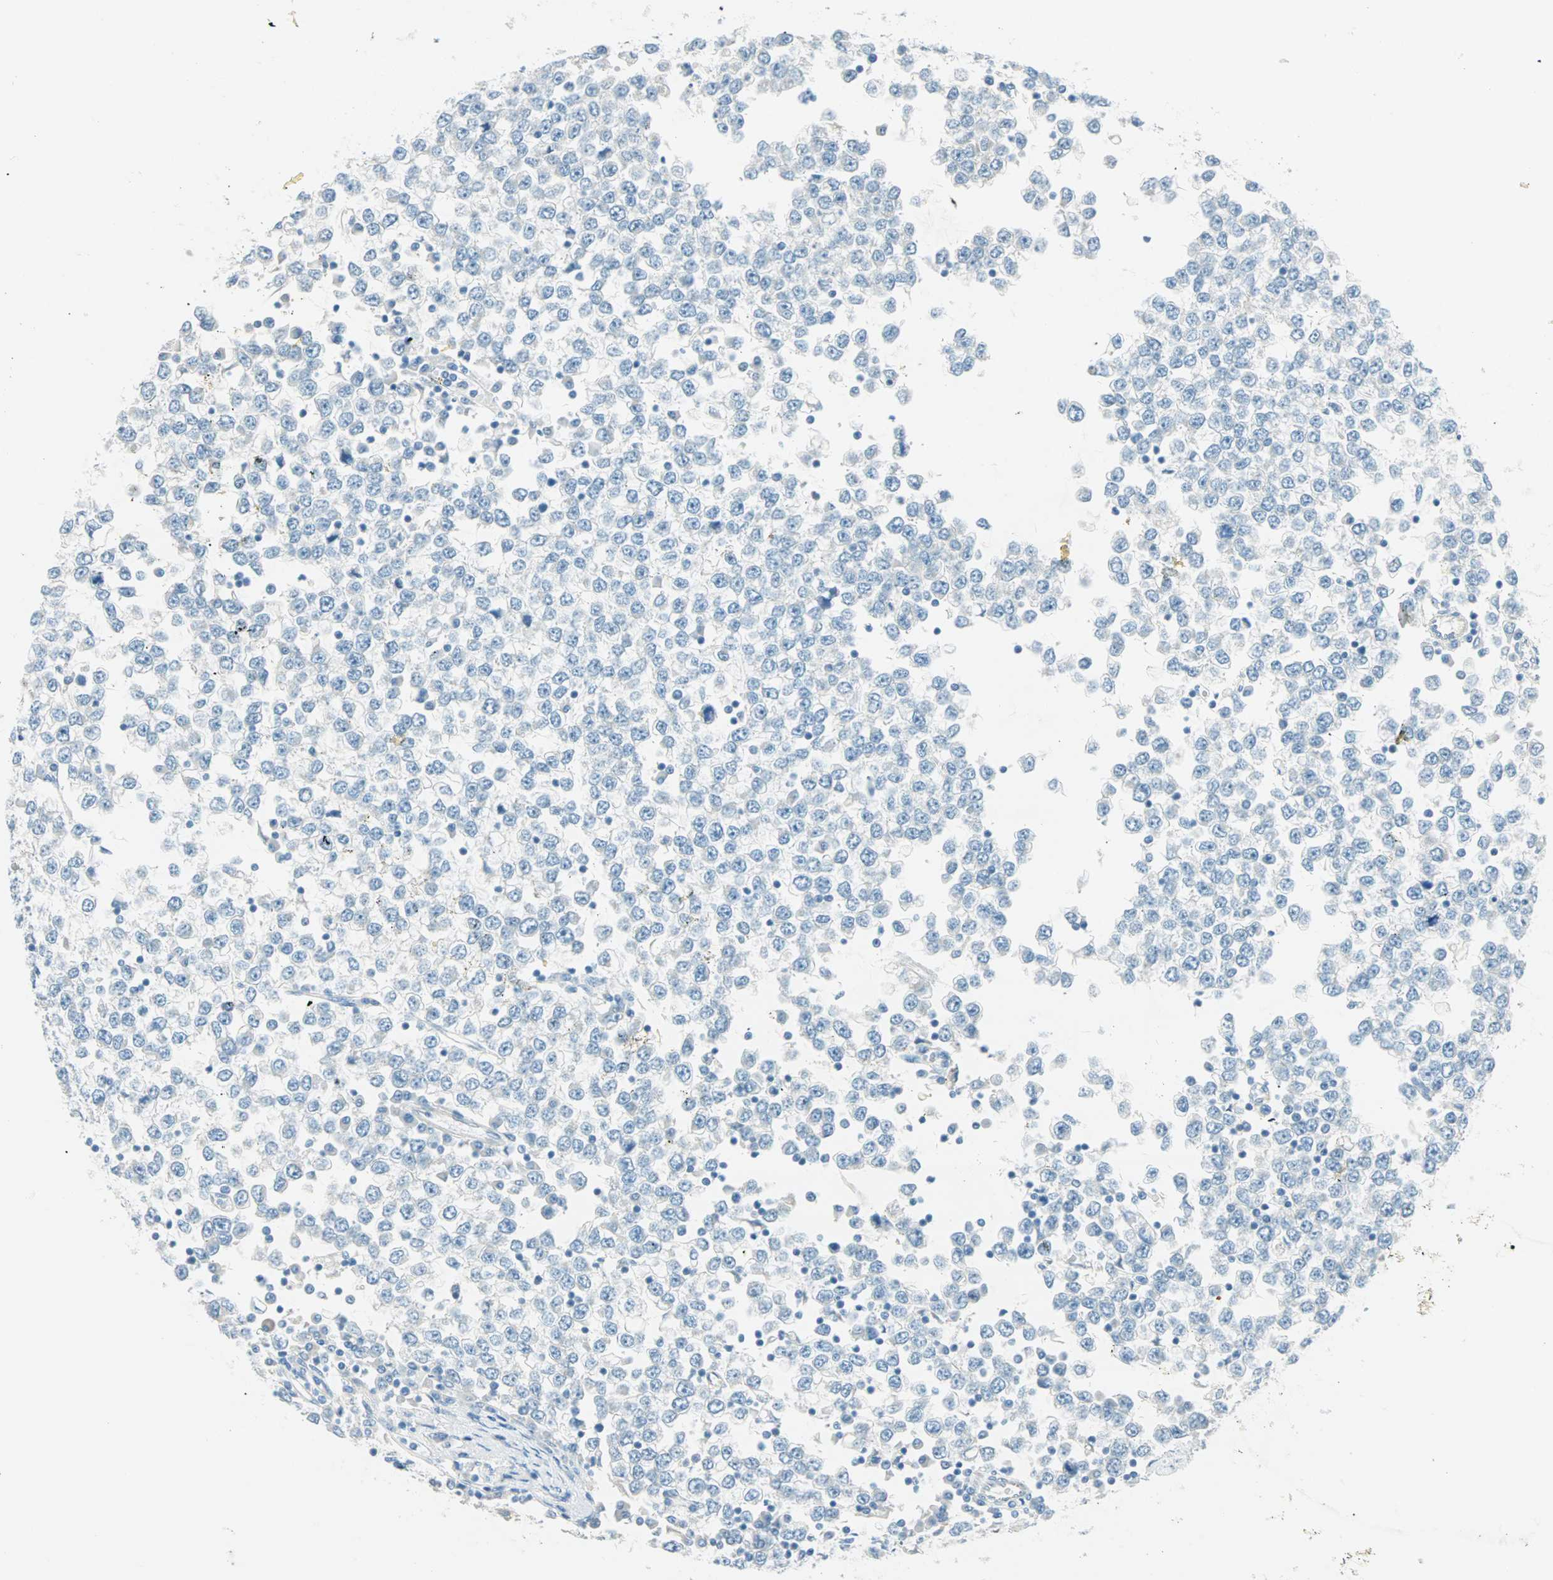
{"staining": {"intensity": "negative", "quantity": "none", "location": "none"}, "tissue": "testis cancer", "cell_type": "Tumor cells", "image_type": "cancer", "snomed": [{"axis": "morphology", "description": "Seminoma, NOS"}, {"axis": "topography", "description": "Testis"}], "caption": "An immunohistochemistry photomicrograph of testis seminoma is shown. There is no staining in tumor cells of testis seminoma.", "gene": "S100A1", "patient": {"sex": "male", "age": 65}}